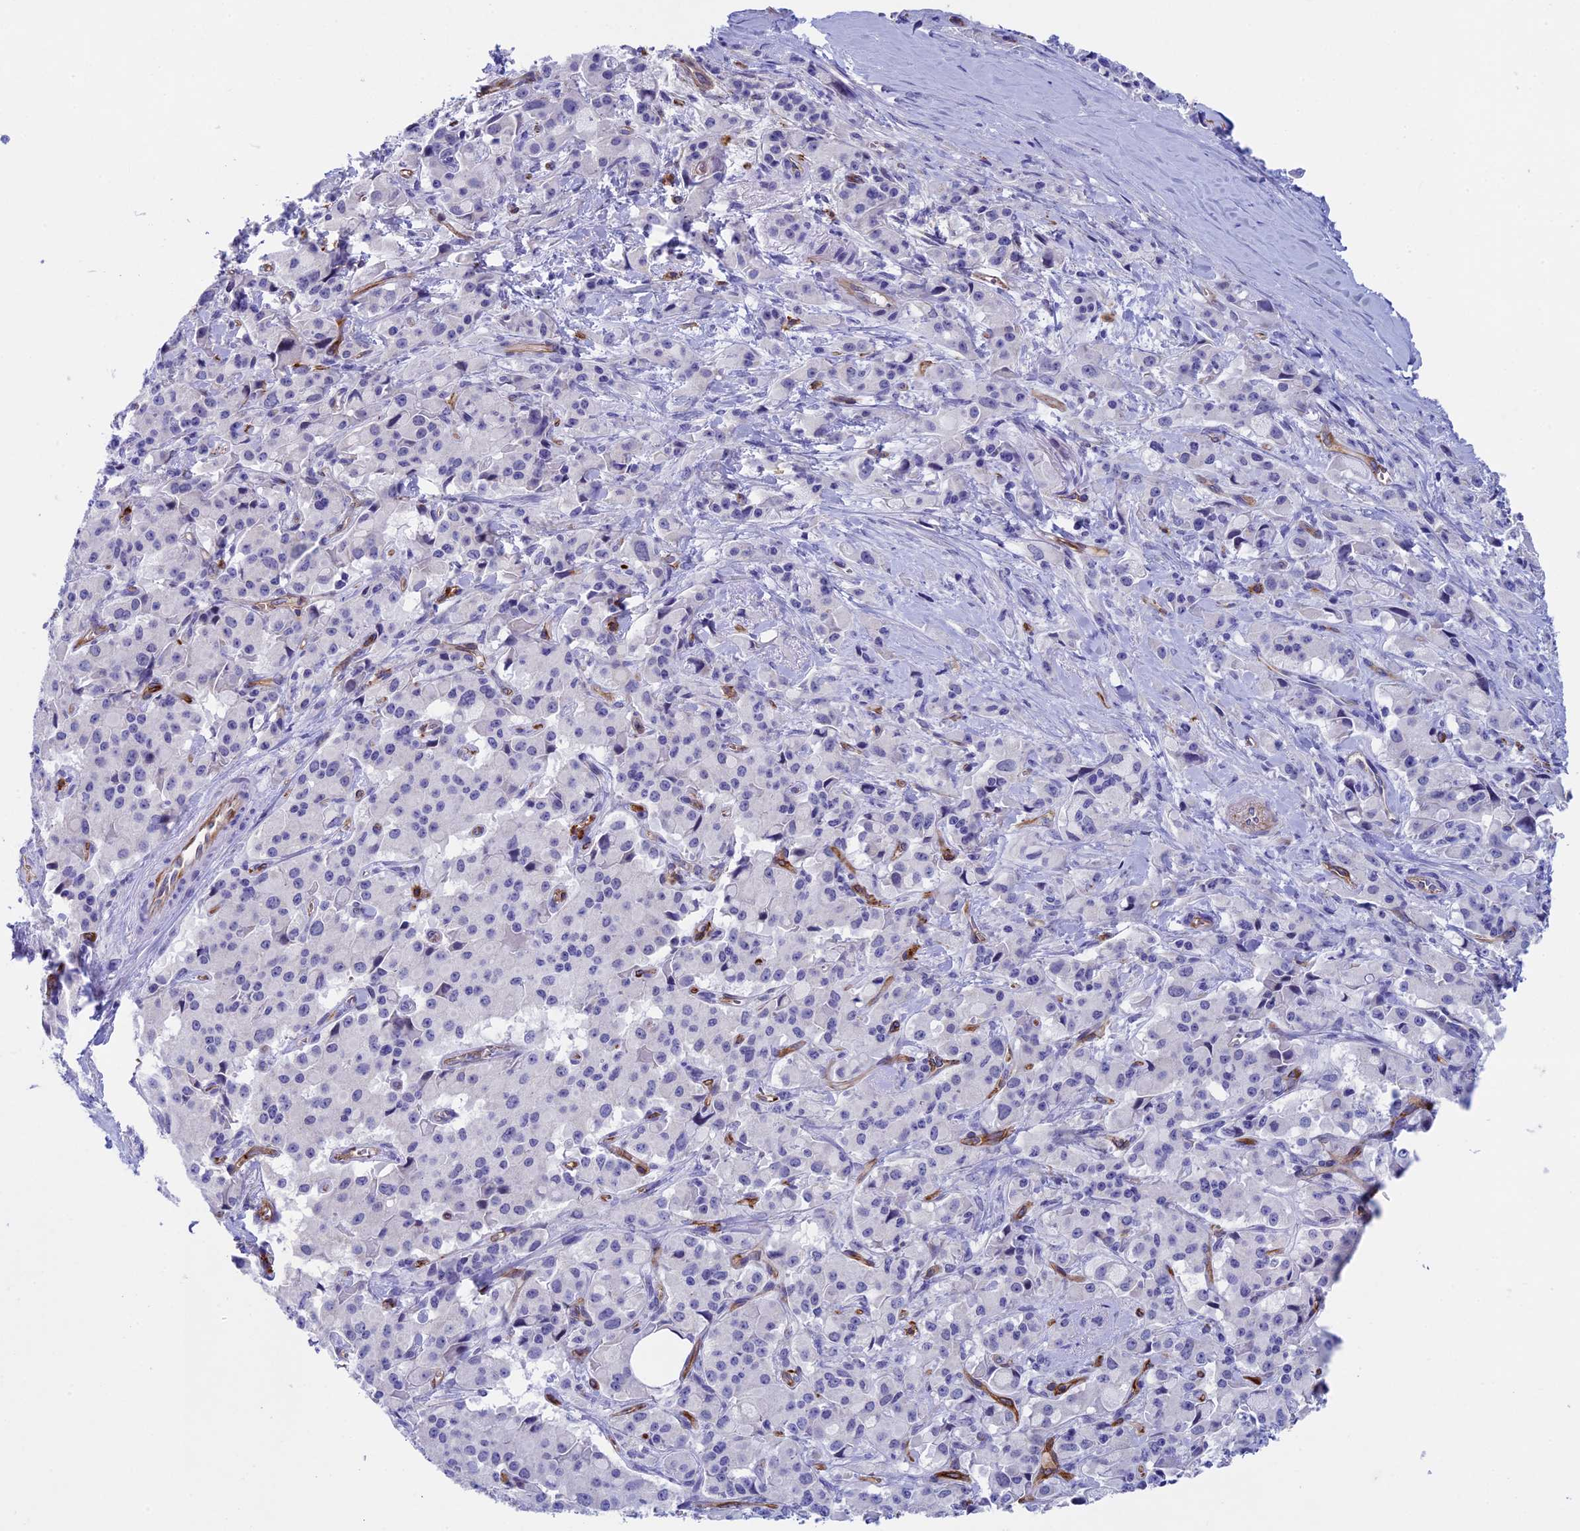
{"staining": {"intensity": "negative", "quantity": "none", "location": "none"}, "tissue": "pancreatic cancer", "cell_type": "Tumor cells", "image_type": "cancer", "snomed": [{"axis": "morphology", "description": "Adenocarcinoma, NOS"}, {"axis": "topography", "description": "Pancreas"}], "caption": "Immunohistochemistry photomicrograph of neoplastic tissue: pancreatic adenocarcinoma stained with DAB (3,3'-diaminobenzidine) shows no significant protein expression in tumor cells. (DAB immunohistochemistry (IHC), high magnification).", "gene": "INSYN1", "patient": {"sex": "male", "age": 65}}